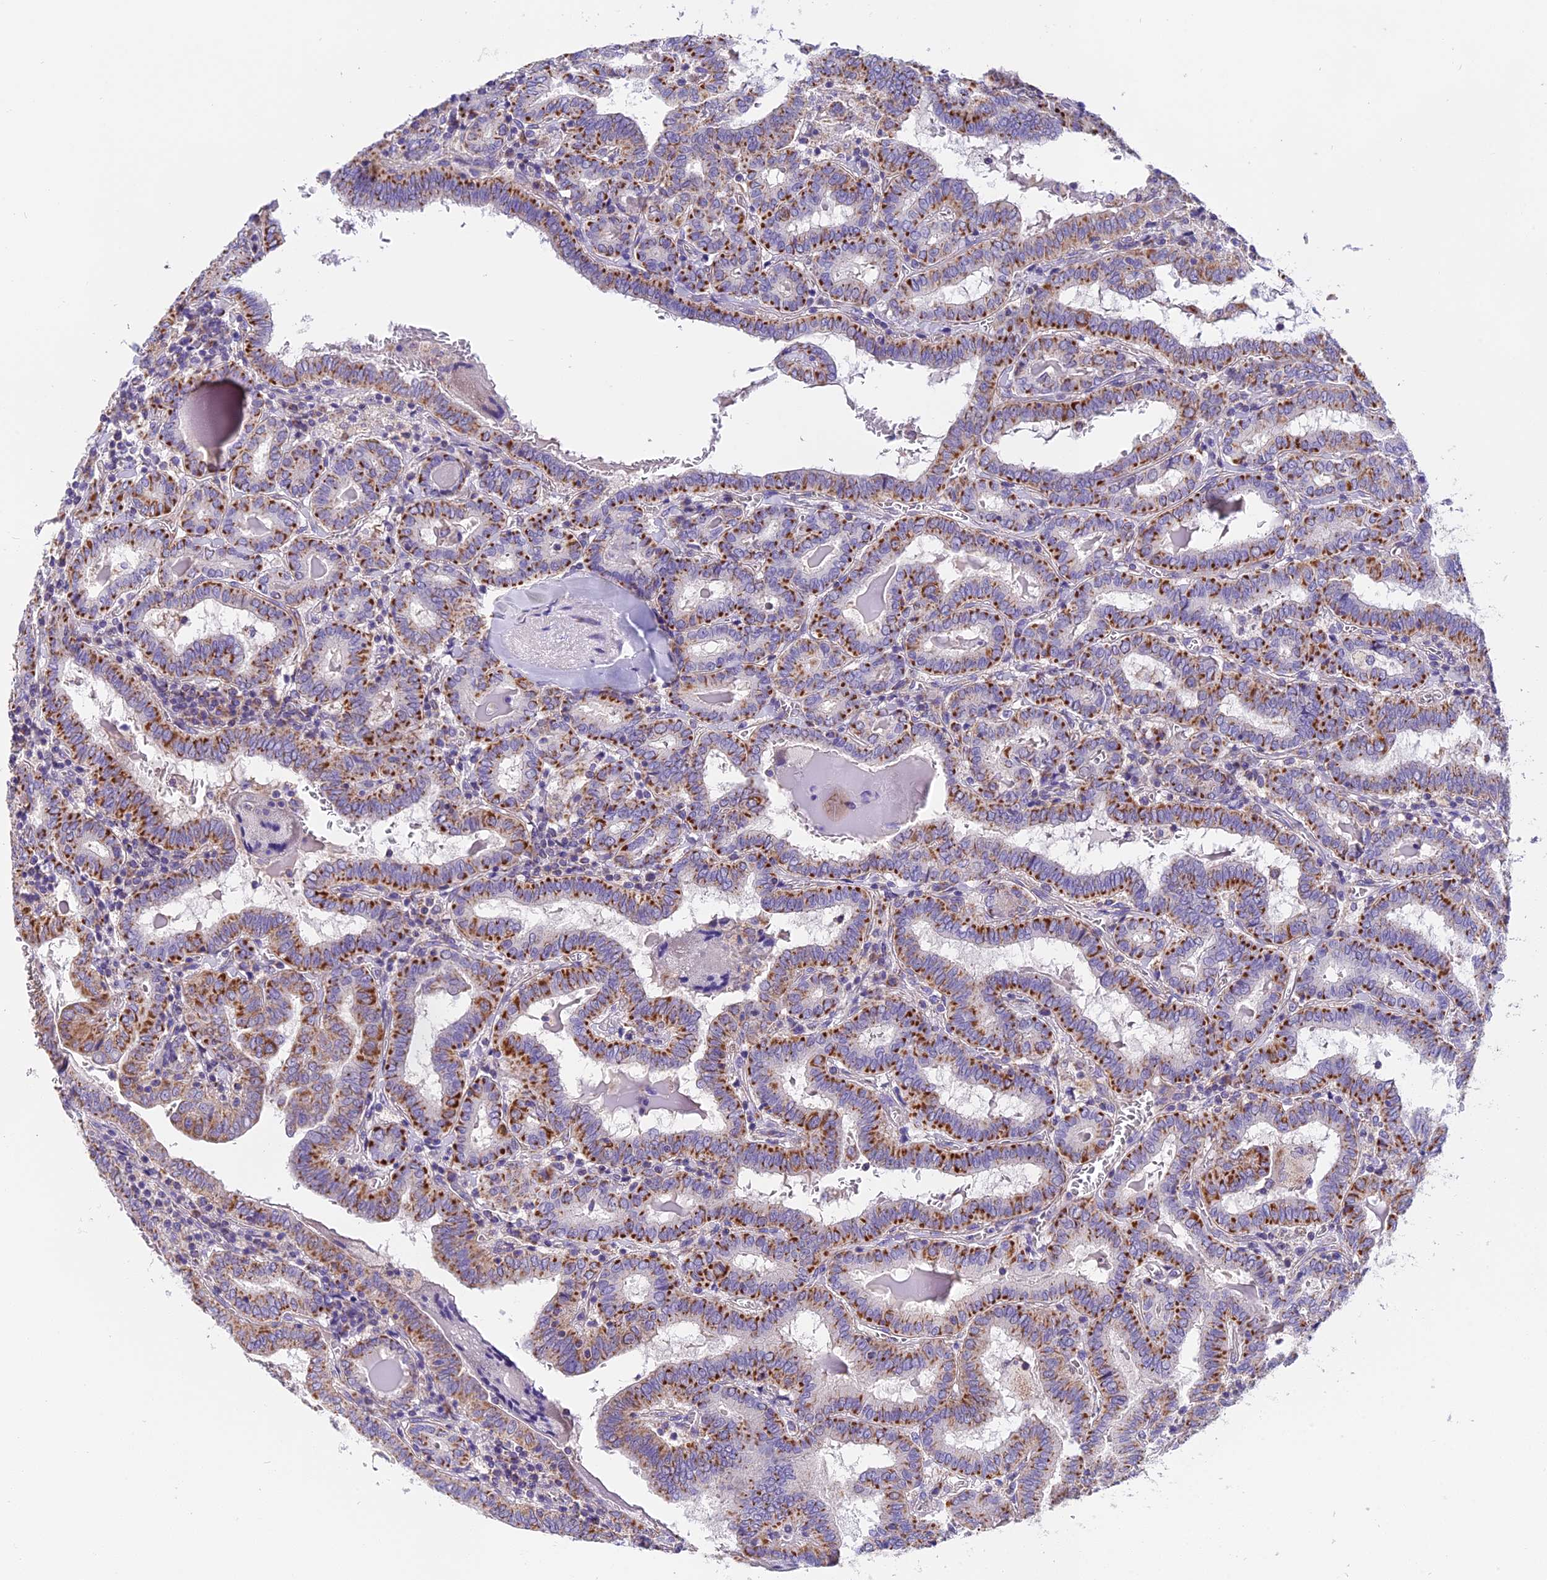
{"staining": {"intensity": "moderate", "quantity": ">75%", "location": "cytoplasmic/membranous"}, "tissue": "thyroid cancer", "cell_type": "Tumor cells", "image_type": "cancer", "snomed": [{"axis": "morphology", "description": "Papillary adenocarcinoma, NOS"}, {"axis": "topography", "description": "Thyroid gland"}], "caption": "A brown stain shows moderate cytoplasmic/membranous staining of a protein in human thyroid papillary adenocarcinoma tumor cells.", "gene": "MGME1", "patient": {"sex": "female", "age": 72}}